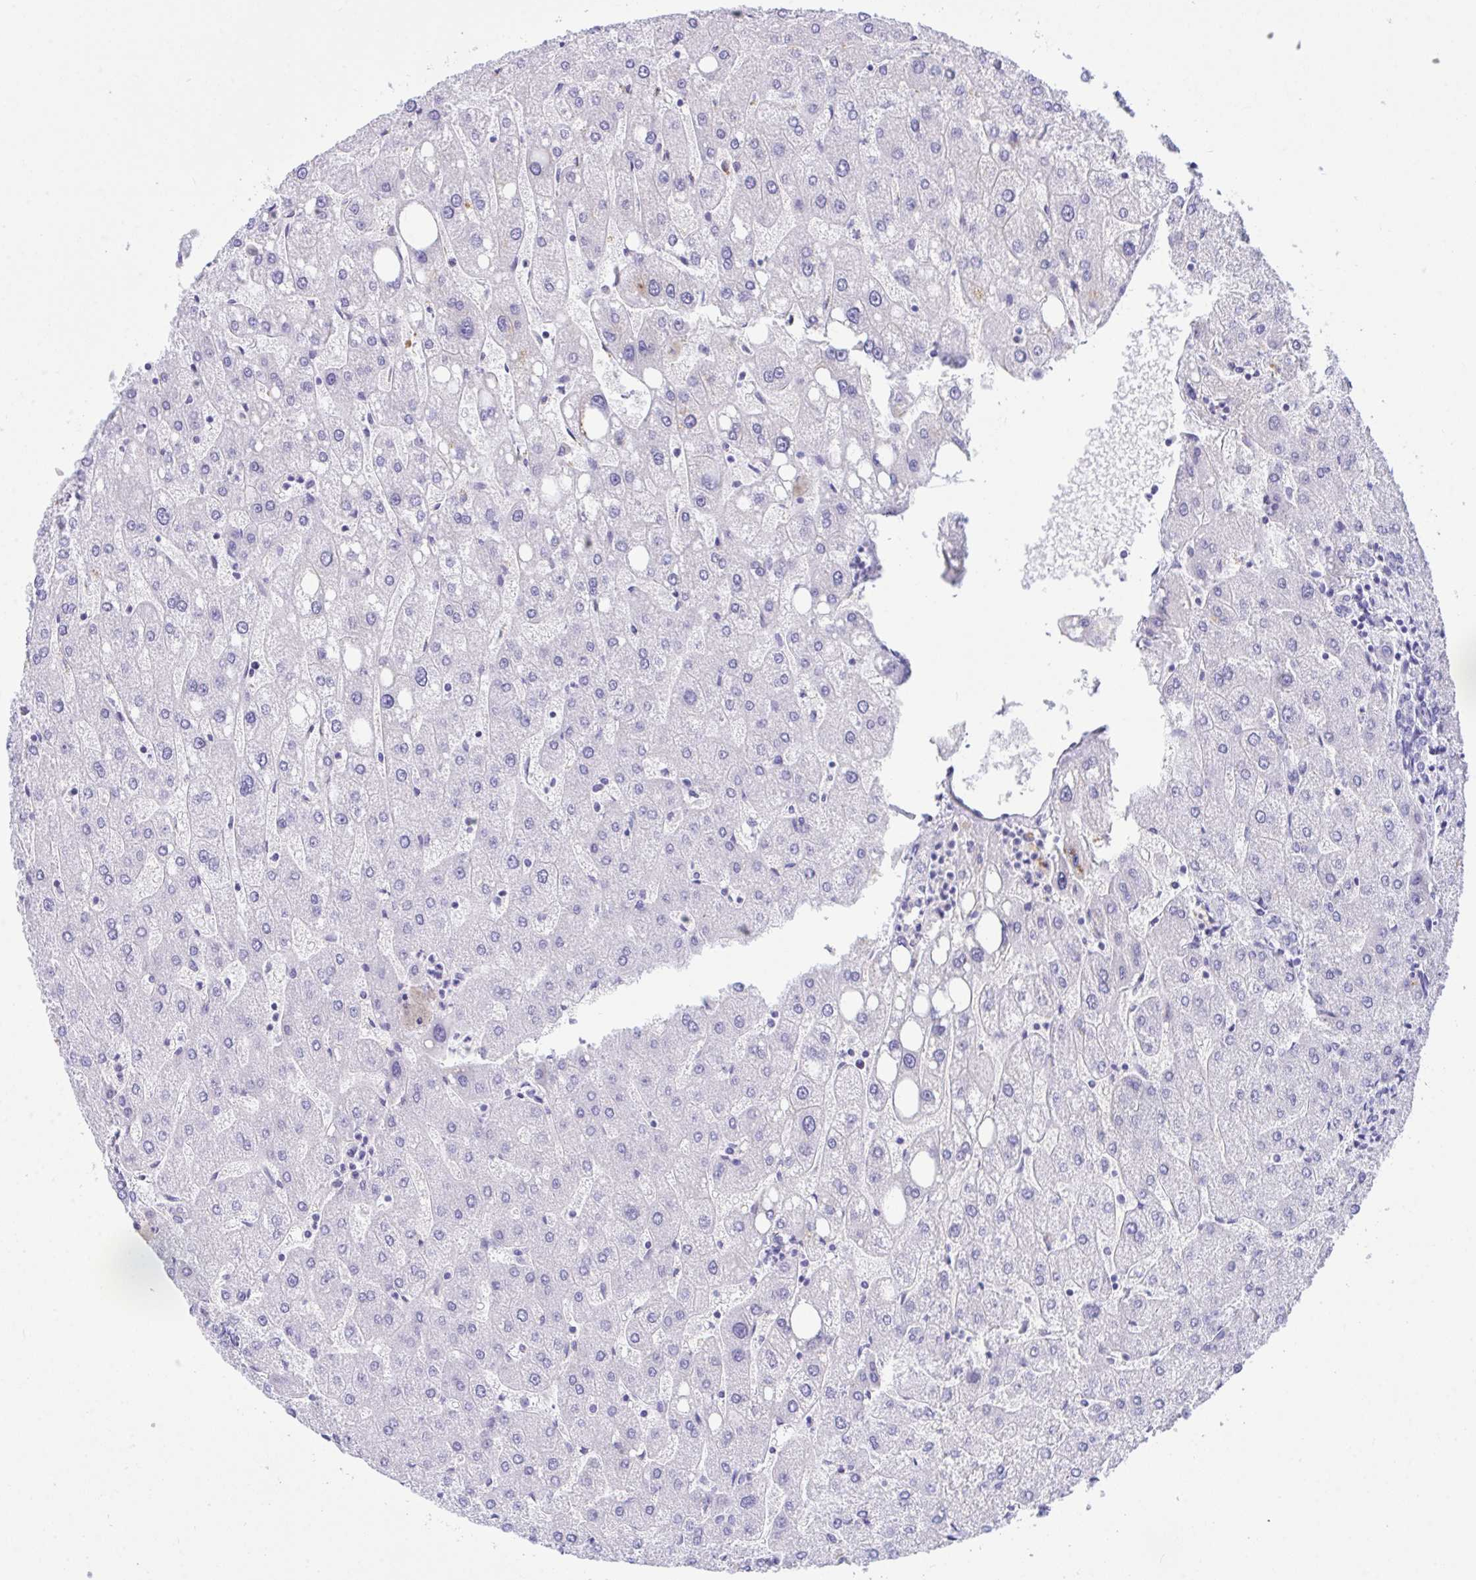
{"staining": {"intensity": "negative", "quantity": "none", "location": "none"}, "tissue": "liver", "cell_type": "Cholangiocytes", "image_type": "normal", "snomed": [{"axis": "morphology", "description": "Normal tissue, NOS"}, {"axis": "topography", "description": "Liver"}], "caption": "This is a micrograph of IHC staining of normal liver, which shows no expression in cholangiocytes. The staining was performed using DAB to visualize the protein expression in brown, while the nuclei were stained in blue with hematoxylin (Magnification: 20x).", "gene": "TLN2", "patient": {"sex": "male", "age": 67}}